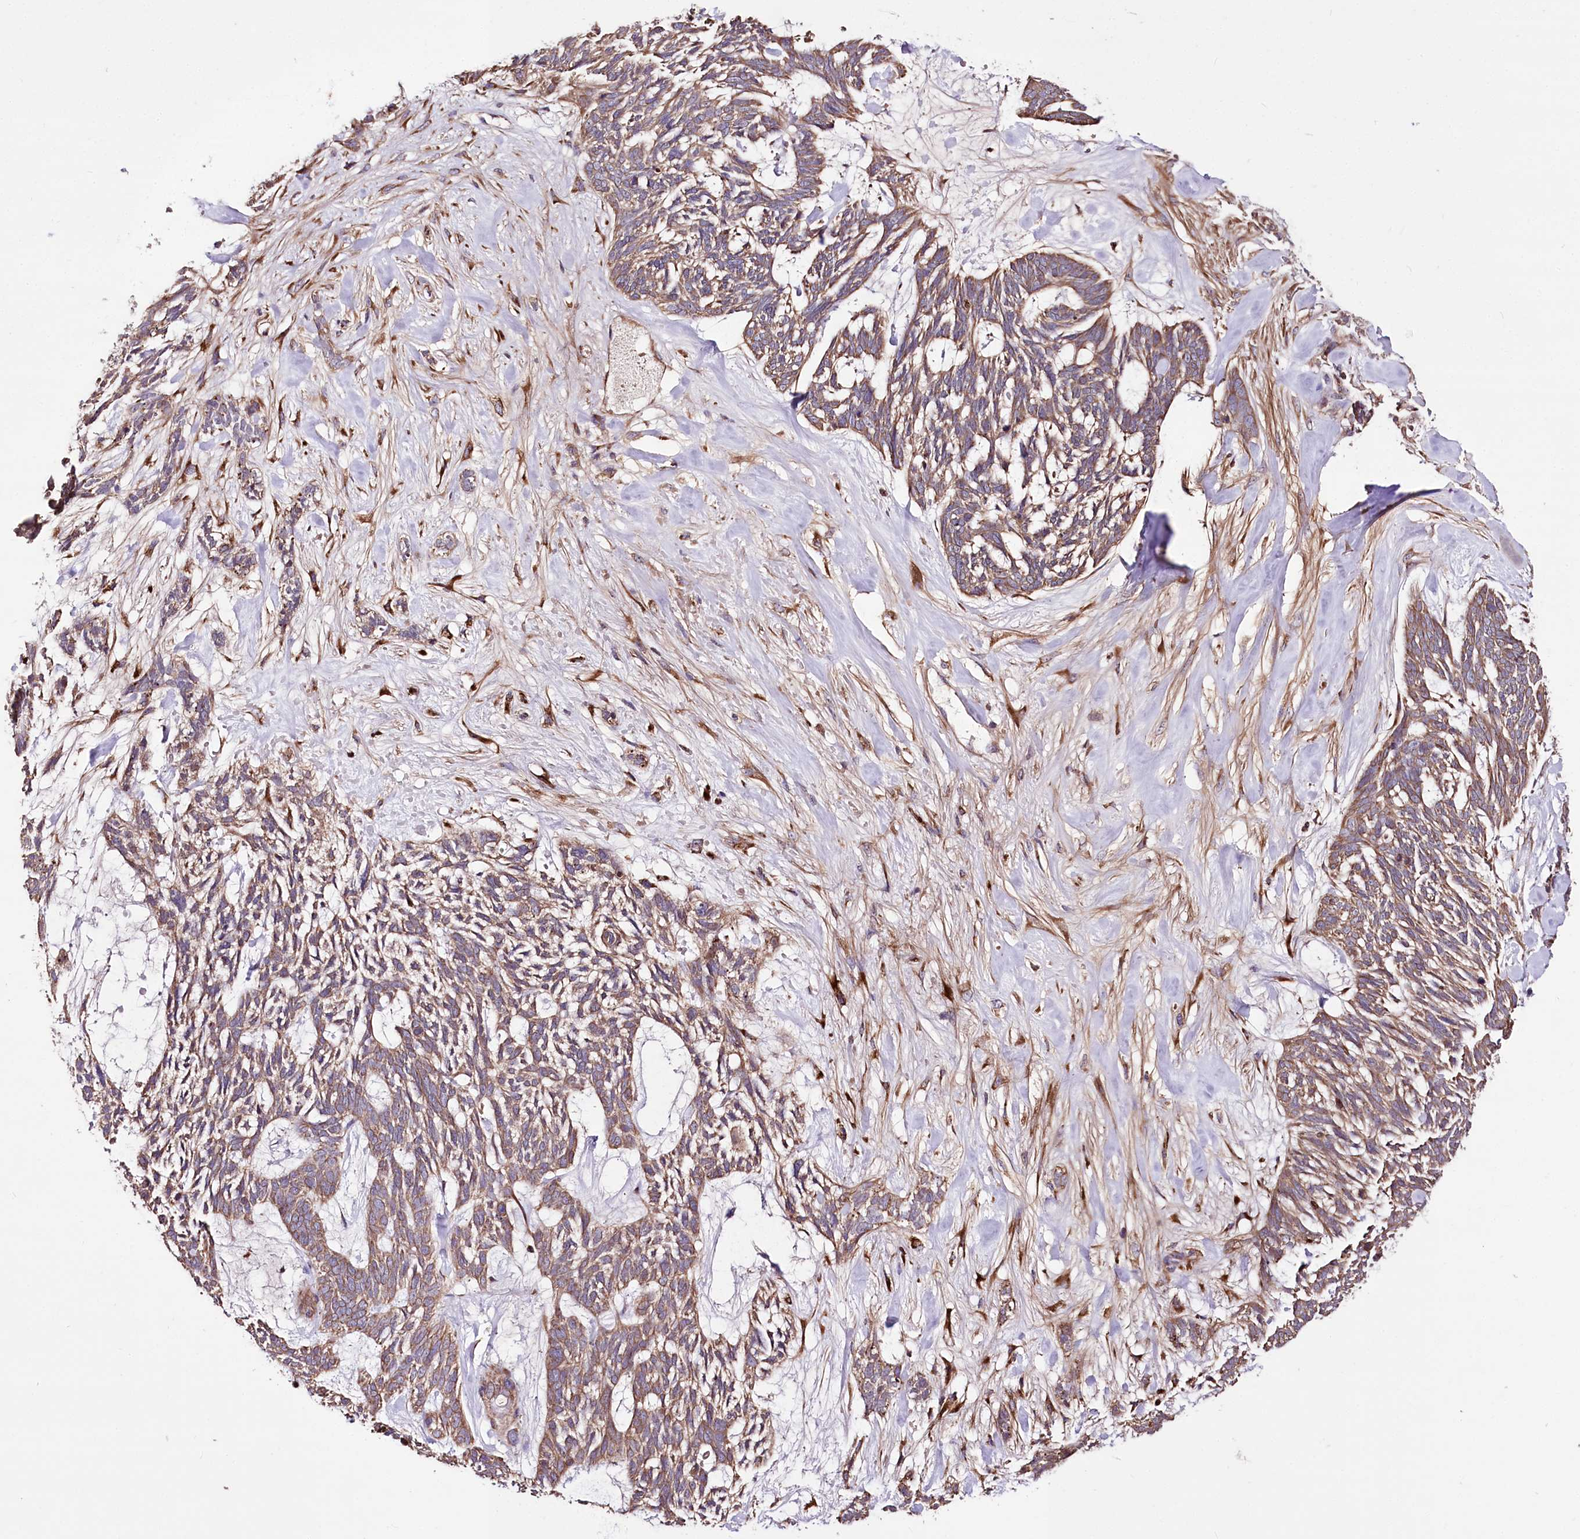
{"staining": {"intensity": "moderate", "quantity": ">75%", "location": "cytoplasmic/membranous"}, "tissue": "skin cancer", "cell_type": "Tumor cells", "image_type": "cancer", "snomed": [{"axis": "morphology", "description": "Basal cell carcinoma"}, {"axis": "topography", "description": "Skin"}], "caption": "Approximately >75% of tumor cells in basal cell carcinoma (skin) exhibit moderate cytoplasmic/membranous protein staining as visualized by brown immunohistochemical staining.", "gene": "WWC1", "patient": {"sex": "male", "age": 88}}